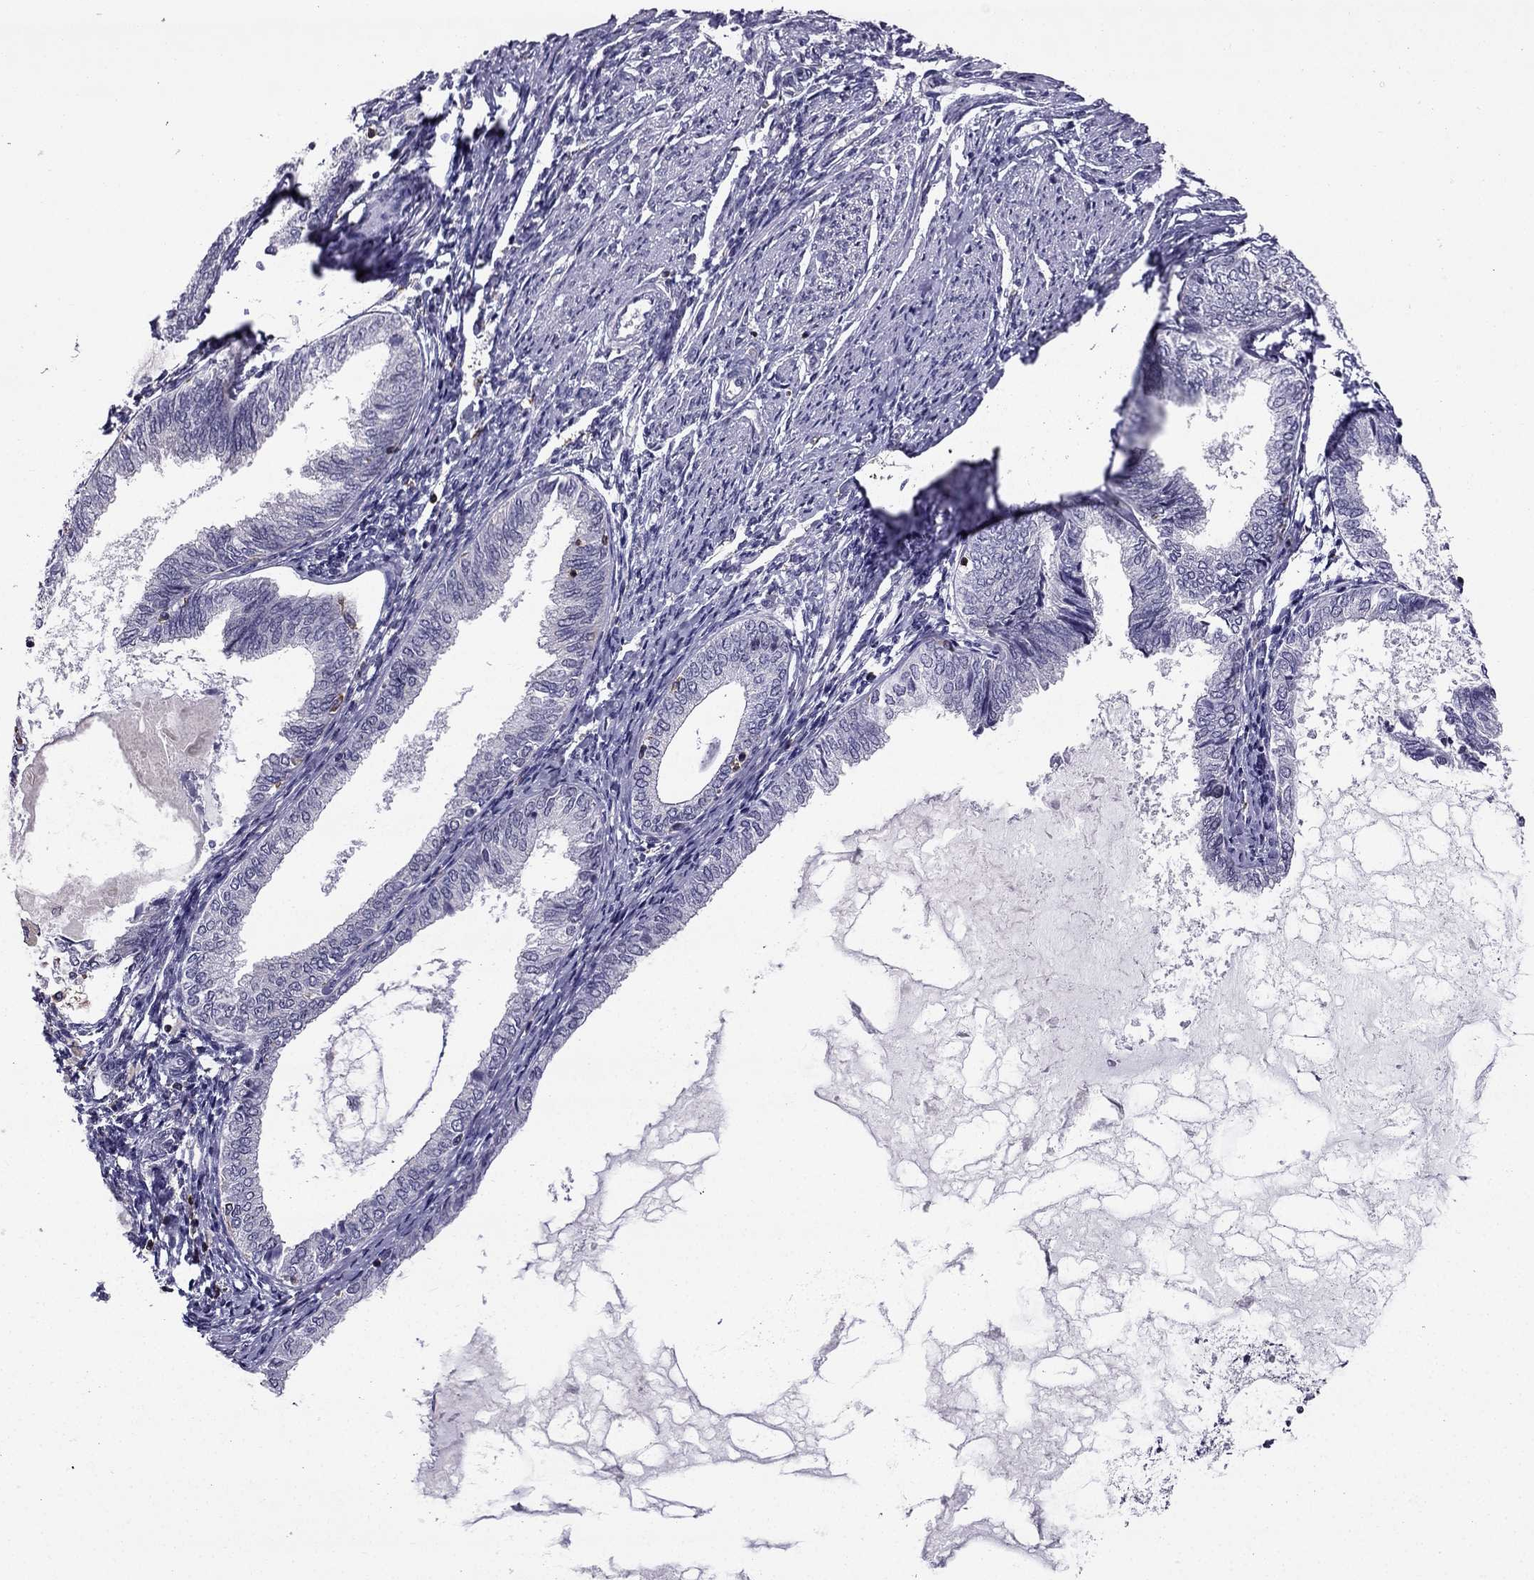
{"staining": {"intensity": "negative", "quantity": "none", "location": "none"}, "tissue": "endometrial cancer", "cell_type": "Tumor cells", "image_type": "cancer", "snomed": [{"axis": "morphology", "description": "Adenocarcinoma, NOS"}, {"axis": "topography", "description": "Endometrium"}], "caption": "Tumor cells are negative for brown protein staining in adenocarcinoma (endometrial).", "gene": "CCK", "patient": {"sex": "female", "age": 68}}